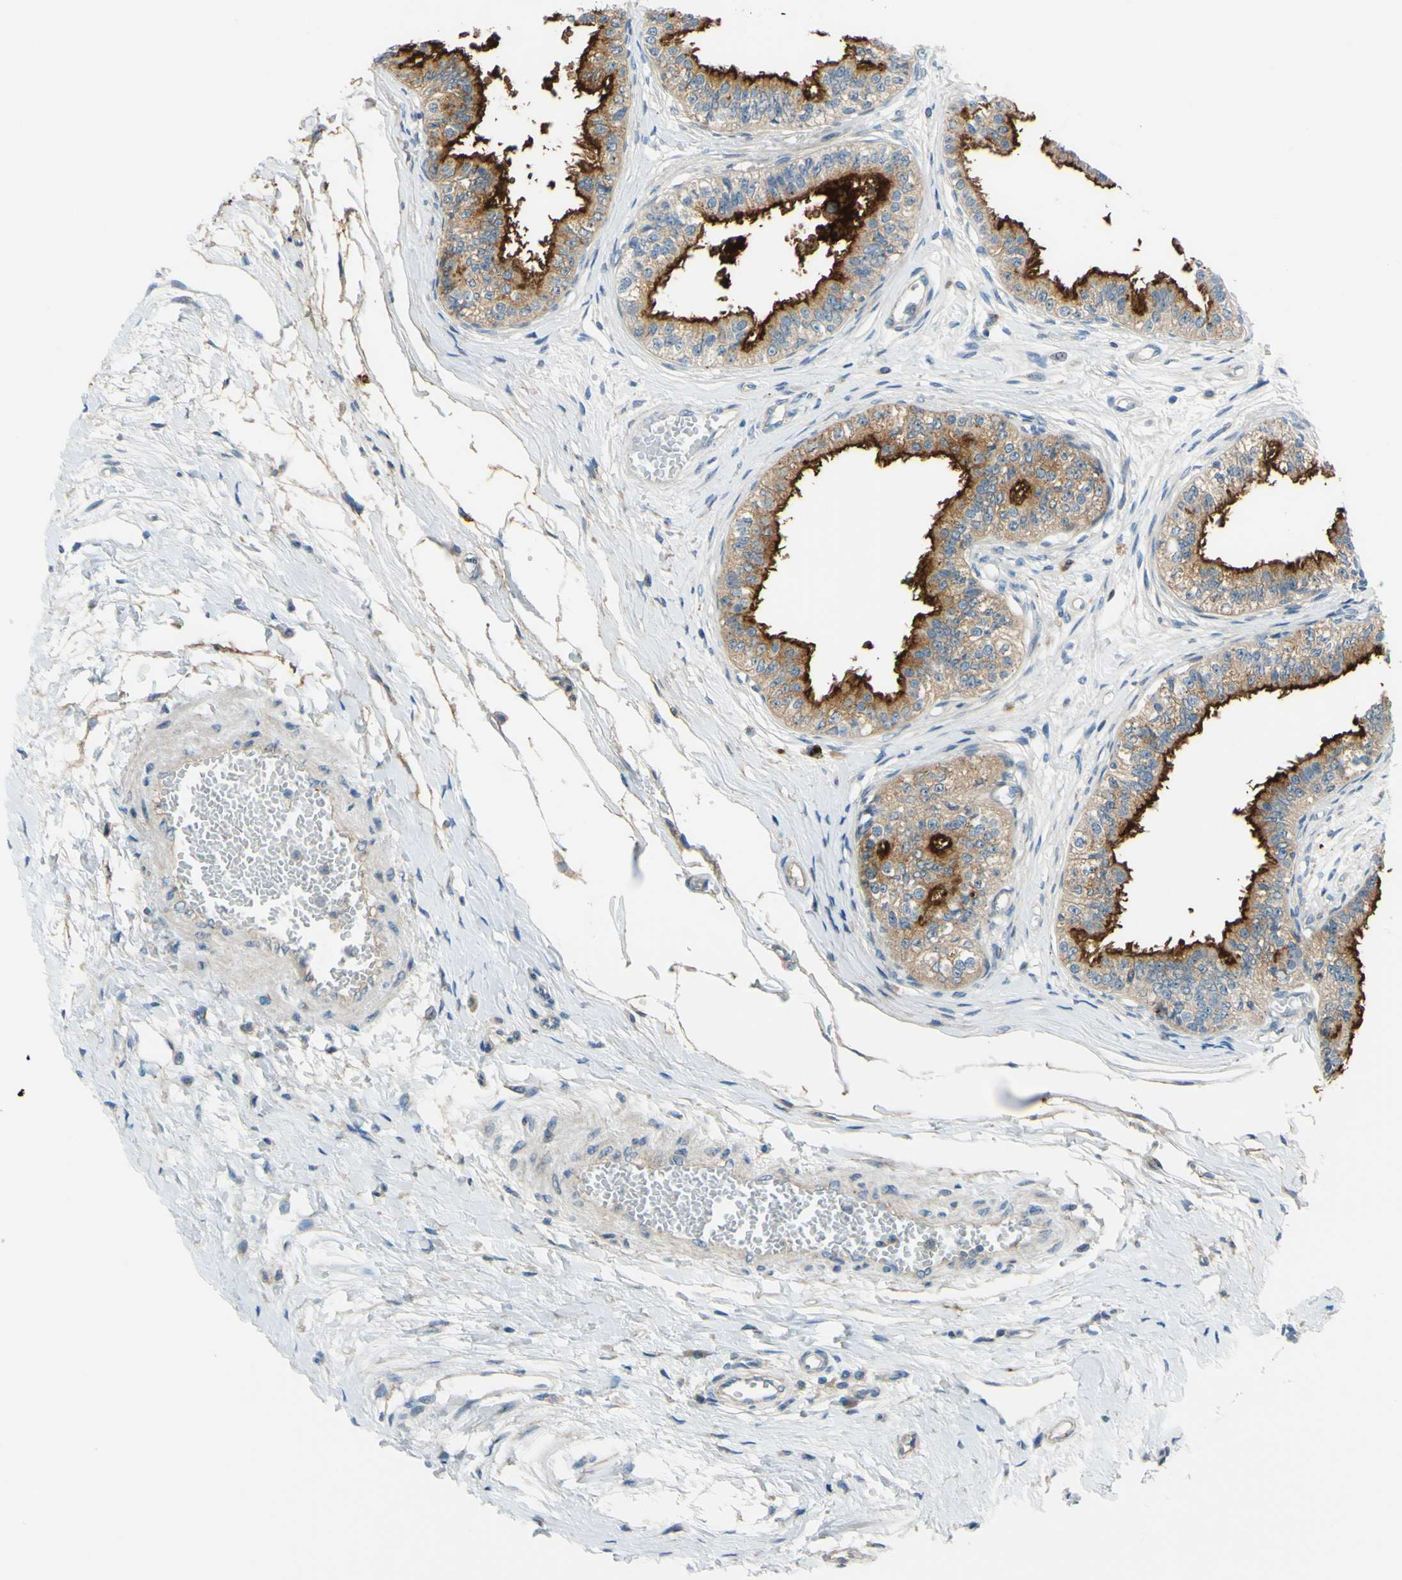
{"staining": {"intensity": "moderate", "quantity": ">75%", "location": "cytoplasmic/membranous"}, "tissue": "epididymis", "cell_type": "Glandular cells", "image_type": "normal", "snomed": [{"axis": "morphology", "description": "Normal tissue, NOS"}, {"axis": "morphology", "description": "Adenocarcinoma, metastatic, NOS"}, {"axis": "topography", "description": "Testis"}, {"axis": "topography", "description": "Epididymis"}], "caption": "Epididymis stained with DAB (3,3'-diaminobenzidine) IHC shows medium levels of moderate cytoplasmic/membranous positivity in approximately >75% of glandular cells.", "gene": "ARHGAP1", "patient": {"sex": "male", "age": 26}}